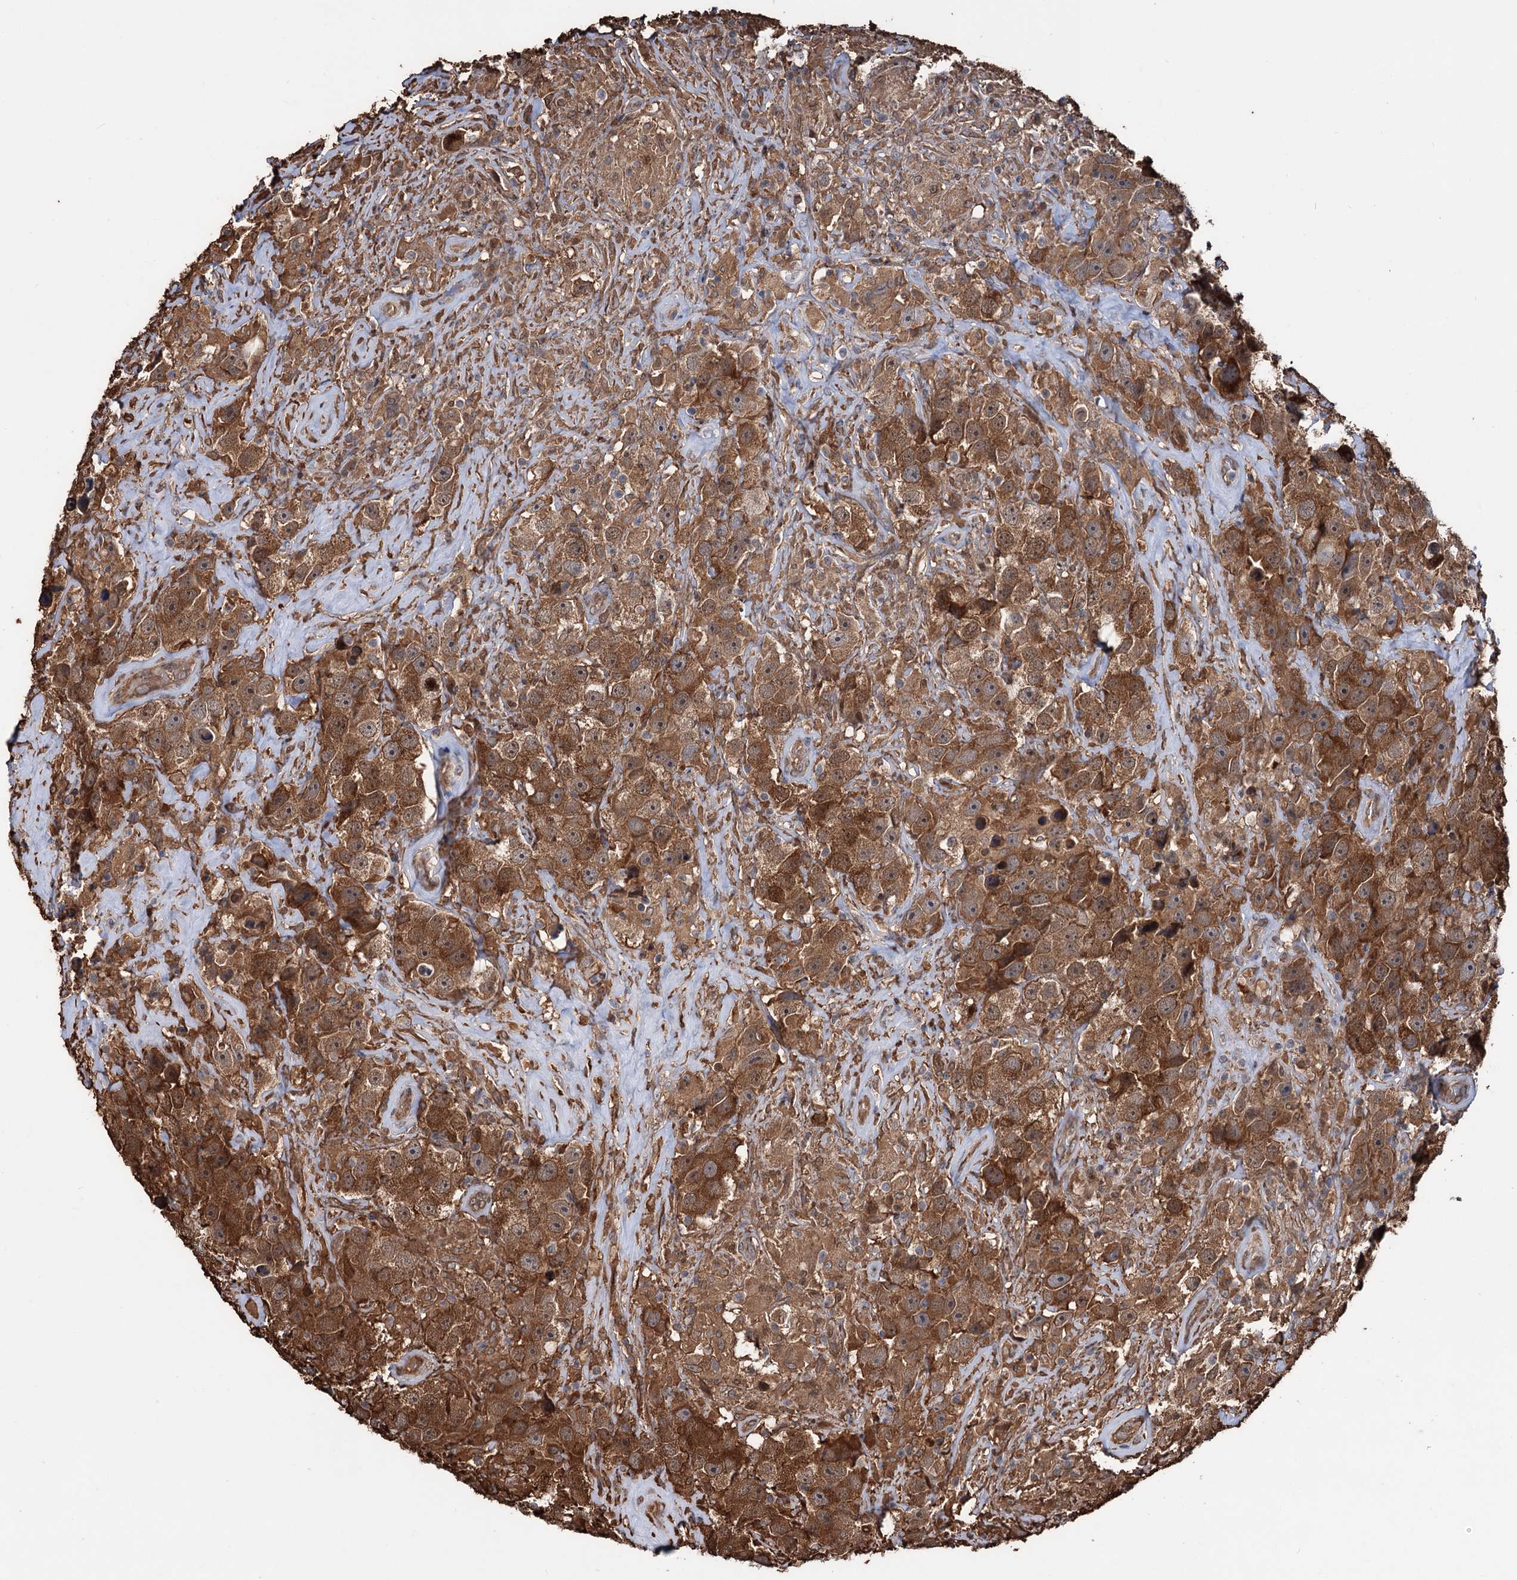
{"staining": {"intensity": "strong", "quantity": ">75%", "location": "cytoplasmic/membranous"}, "tissue": "testis cancer", "cell_type": "Tumor cells", "image_type": "cancer", "snomed": [{"axis": "morphology", "description": "Seminoma, NOS"}, {"axis": "topography", "description": "Testis"}], "caption": "Seminoma (testis) stained for a protein reveals strong cytoplasmic/membranous positivity in tumor cells.", "gene": "NCAPD2", "patient": {"sex": "male", "age": 49}}